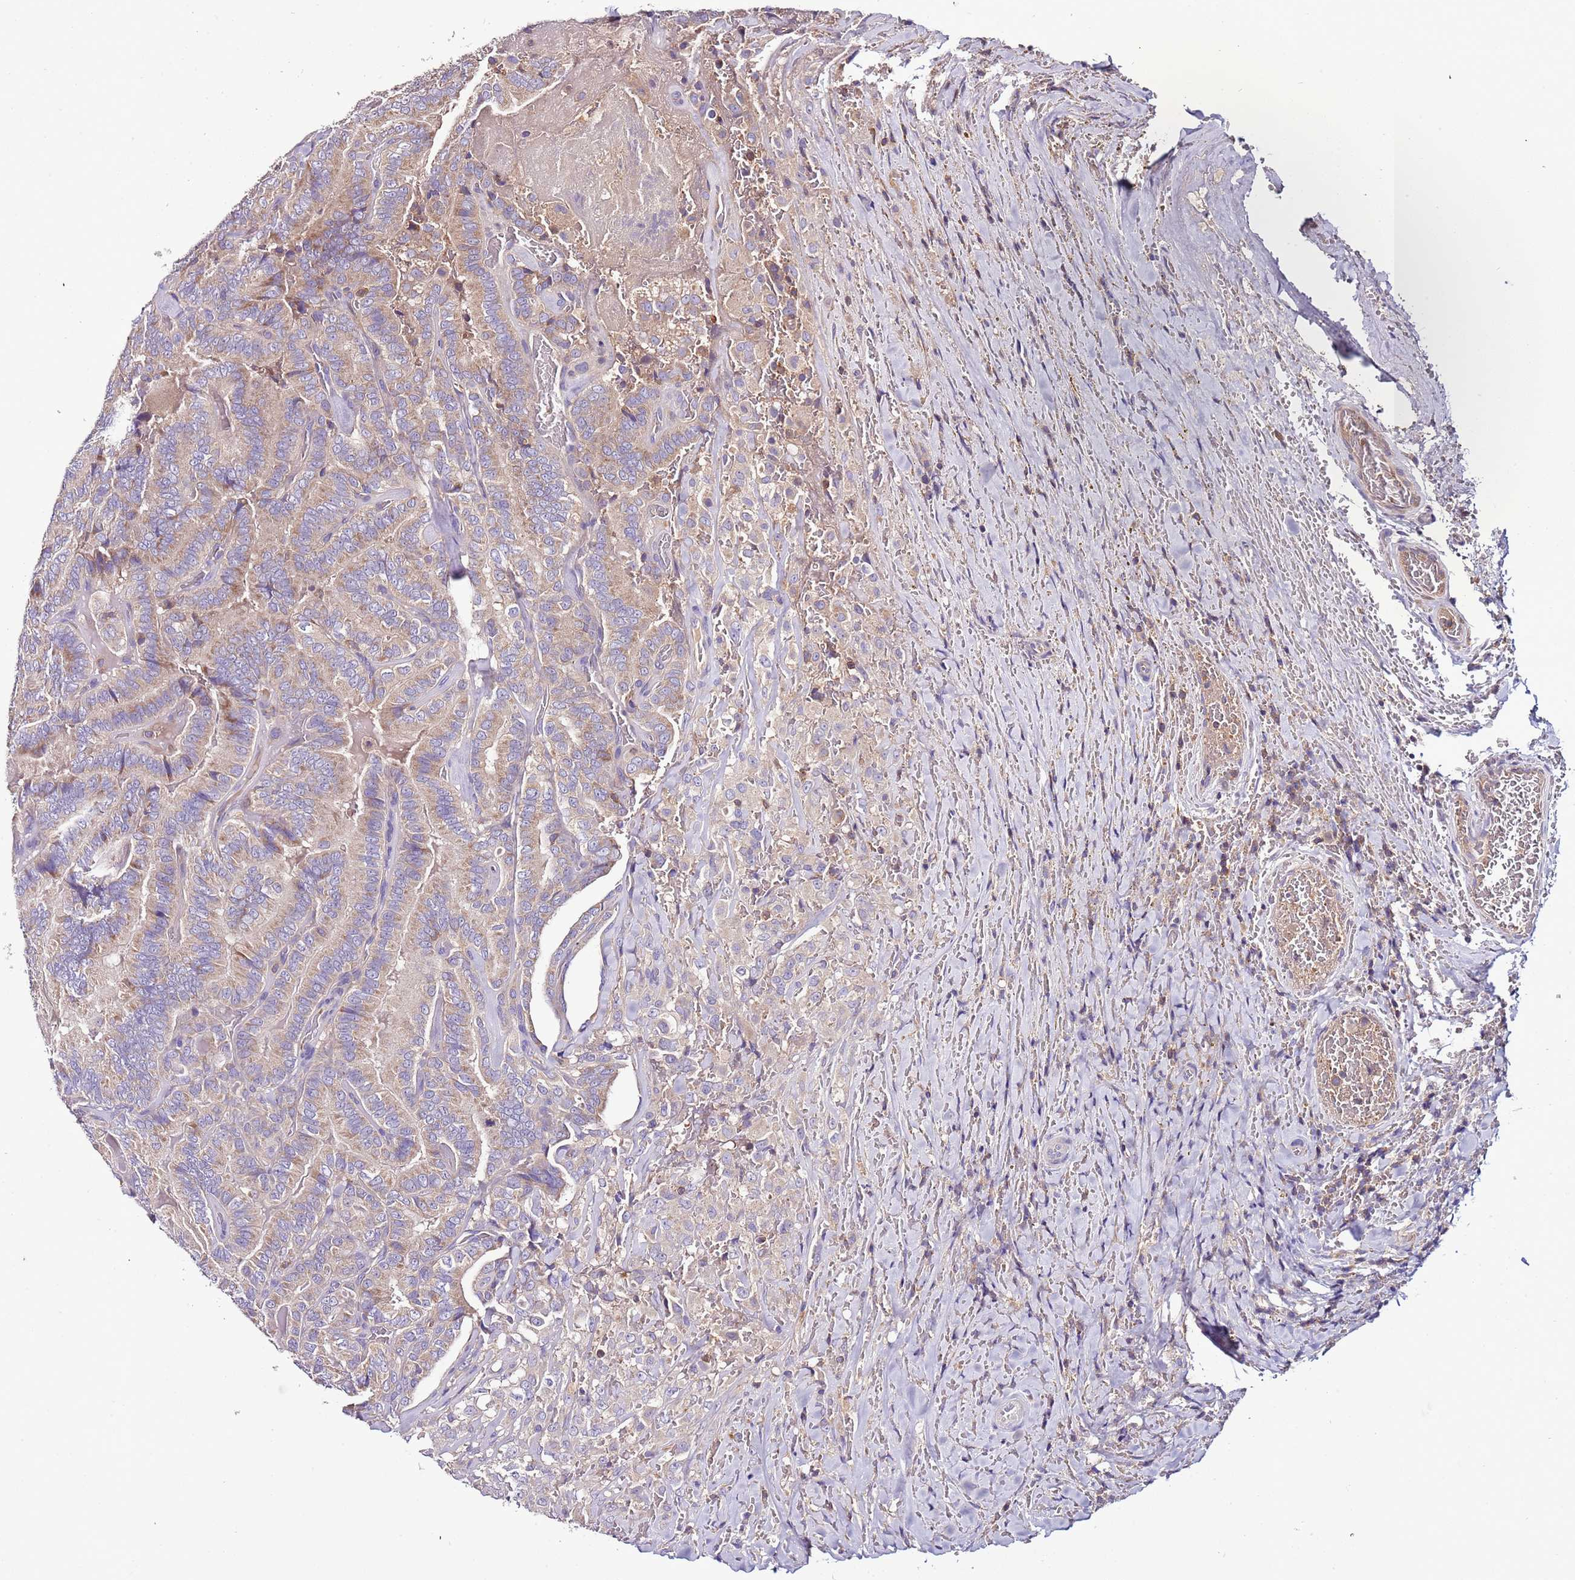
{"staining": {"intensity": "weak", "quantity": ">75%", "location": "cytoplasmic/membranous"}, "tissue": "thyroid cancer", "cell_type": "Tumor cells", "image_type": "cancer", "snomed": [{"axis": "morphology", "description": "Papillary adenocarcinoma, NOS"}, {"axis": "topography", "description": "Thyroid gland"}], "caption": "Brown immunohistochemical staining in human thyroid cancer shows weak cytoplasmic/membranous expression in approximately >75% of tumor cells.", "gene": "IGIP", "patient": {"sex": "male", "age": 61}}